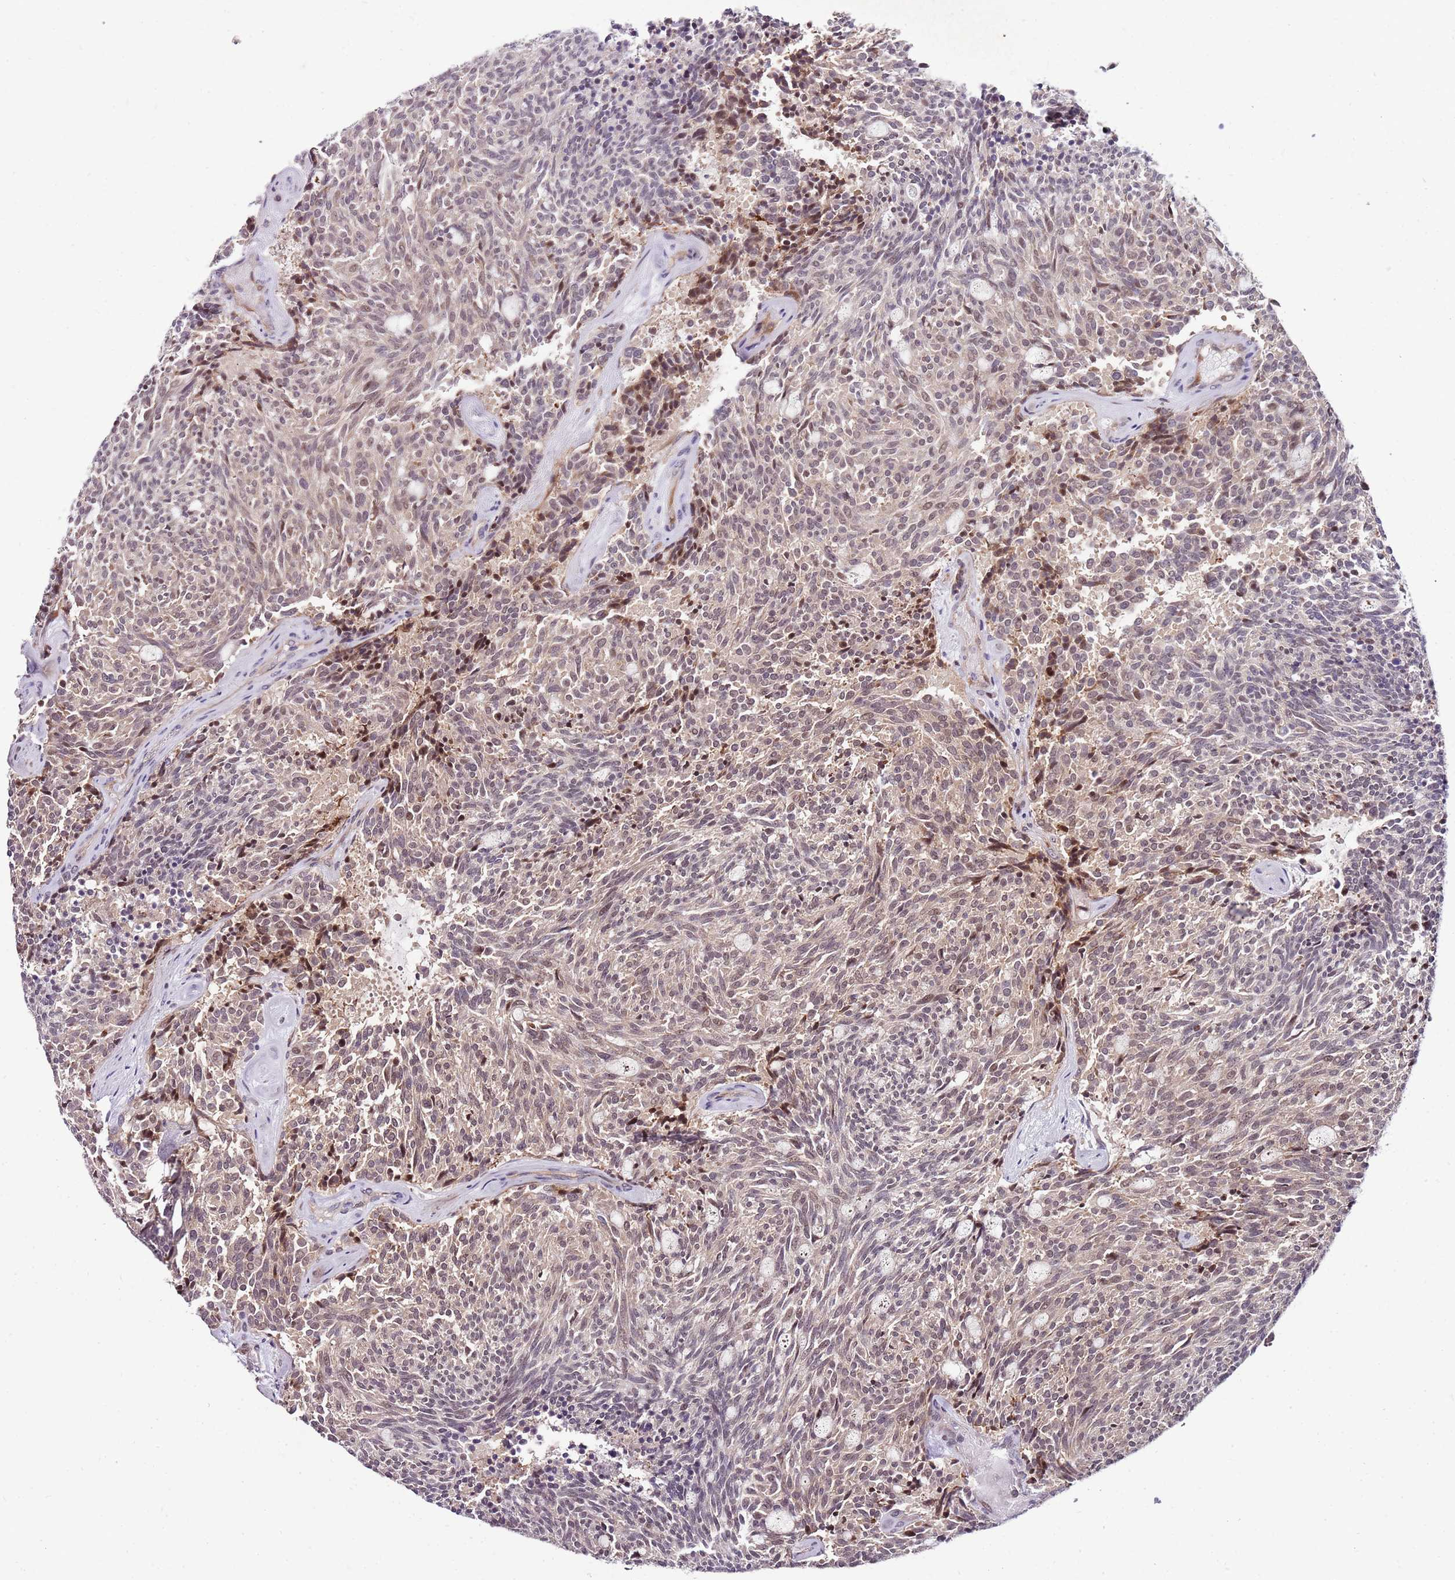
{"staining": {"intensity": "moderate", "quantity": "<25%", "location": "nuclear"}, "tissue": "carcinoid", "cell_type": "Tumor cells", "image_type": "cancer", "snomed": [{"axis": "morphology", "description": "Carcinoid, malignant, NOS"}, {"axis": "topography", "description": "Pancreas"}], "caption": "Carcinoid stained for a protein reveals moderate nuclear positivity in tumor cells.", "gene": "FBXL22", "patient": {"sex": "female", "age": 54}}